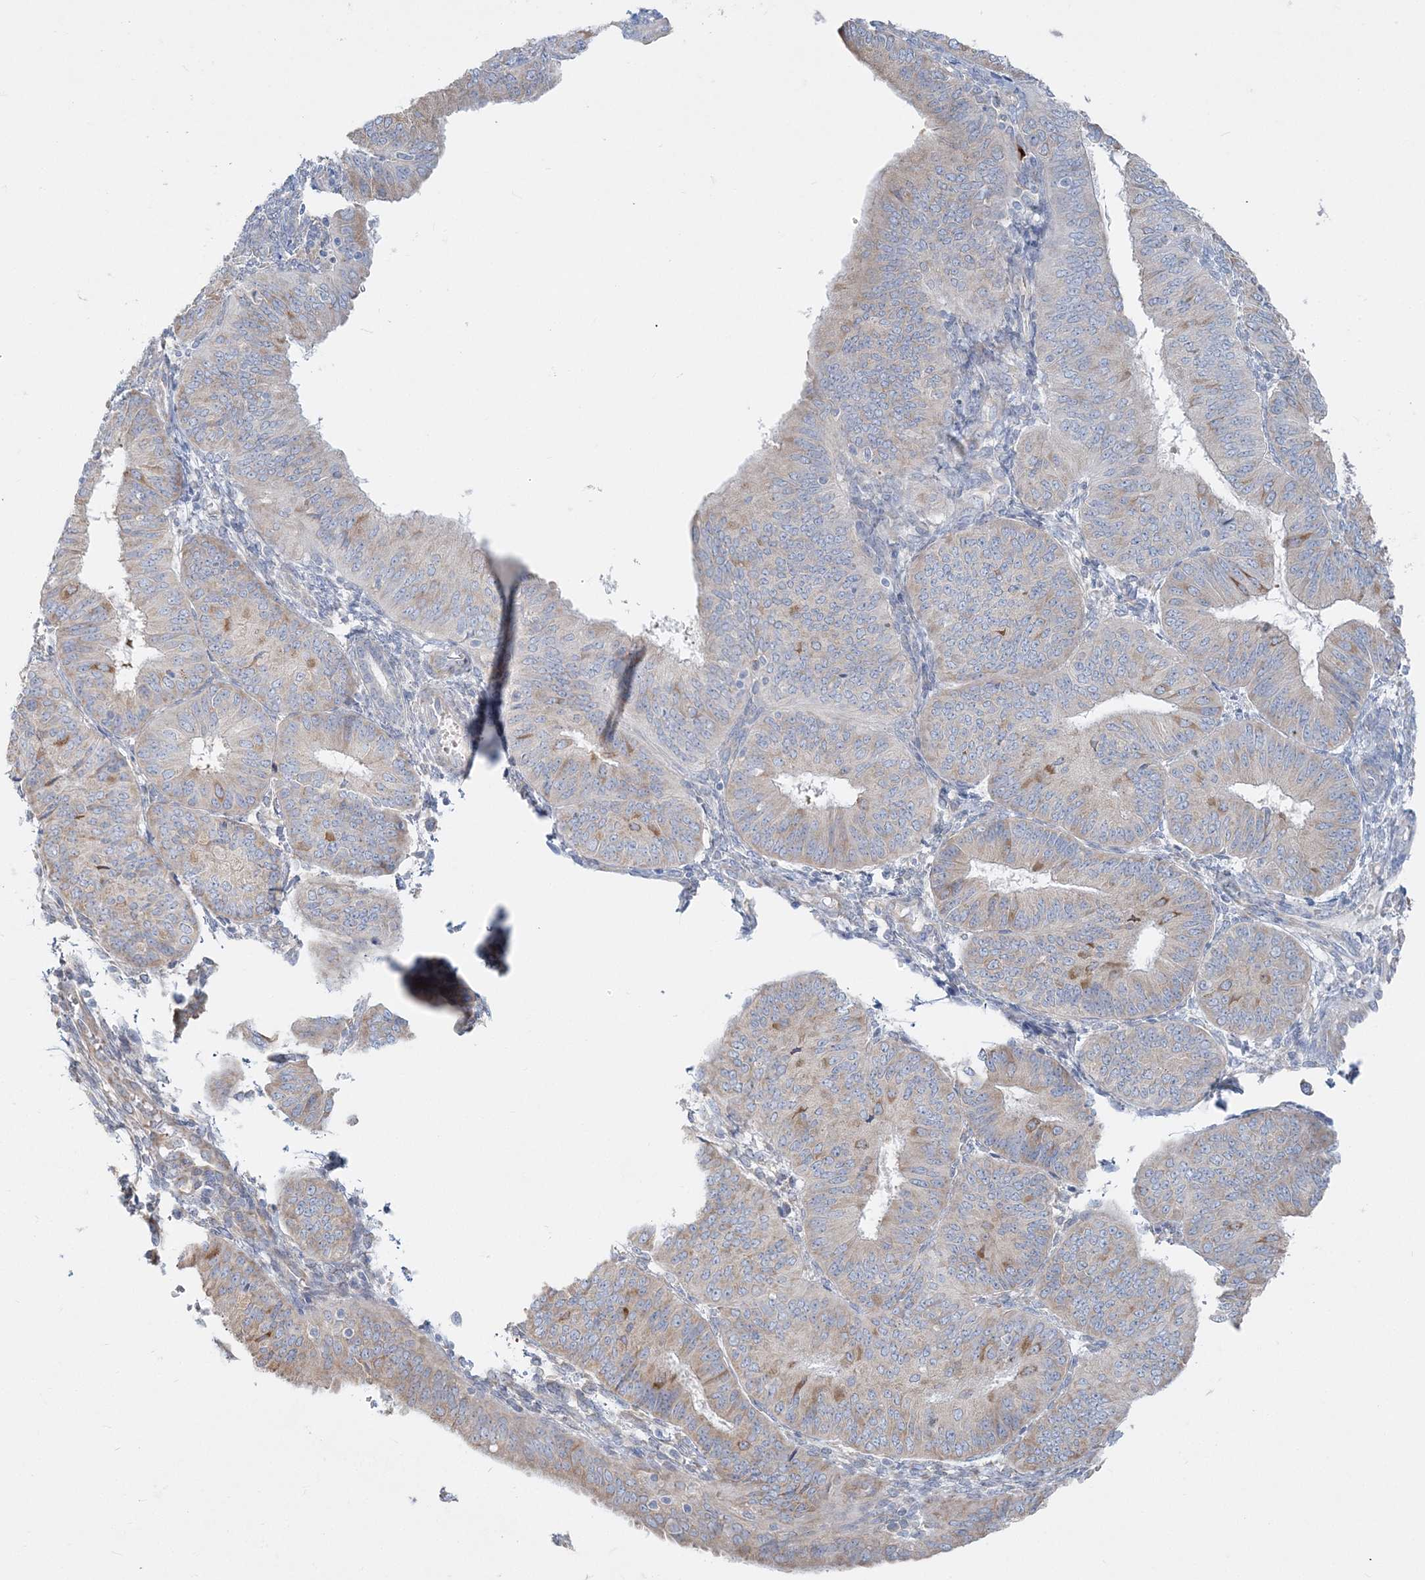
{"staining": {"intensity": "weak", "quantity": "<25%", "location": "cytoplasmic/membranous"}, "tissue": "endometrial cancer", "cell_type": "Tumor cells", "image_type": "cancer", "snomed": [{"axis": "morphology", "description": "Adenocarcinoma, NOS"}, {"axis": "topography", "description": "Endometrium"}], "caption": "Immunohistochemical staining of human endometrial cancer displays no significant staining in tumor cells.", "gene": "CCNJ", "patient": {"sex": "female", "age": 58}}